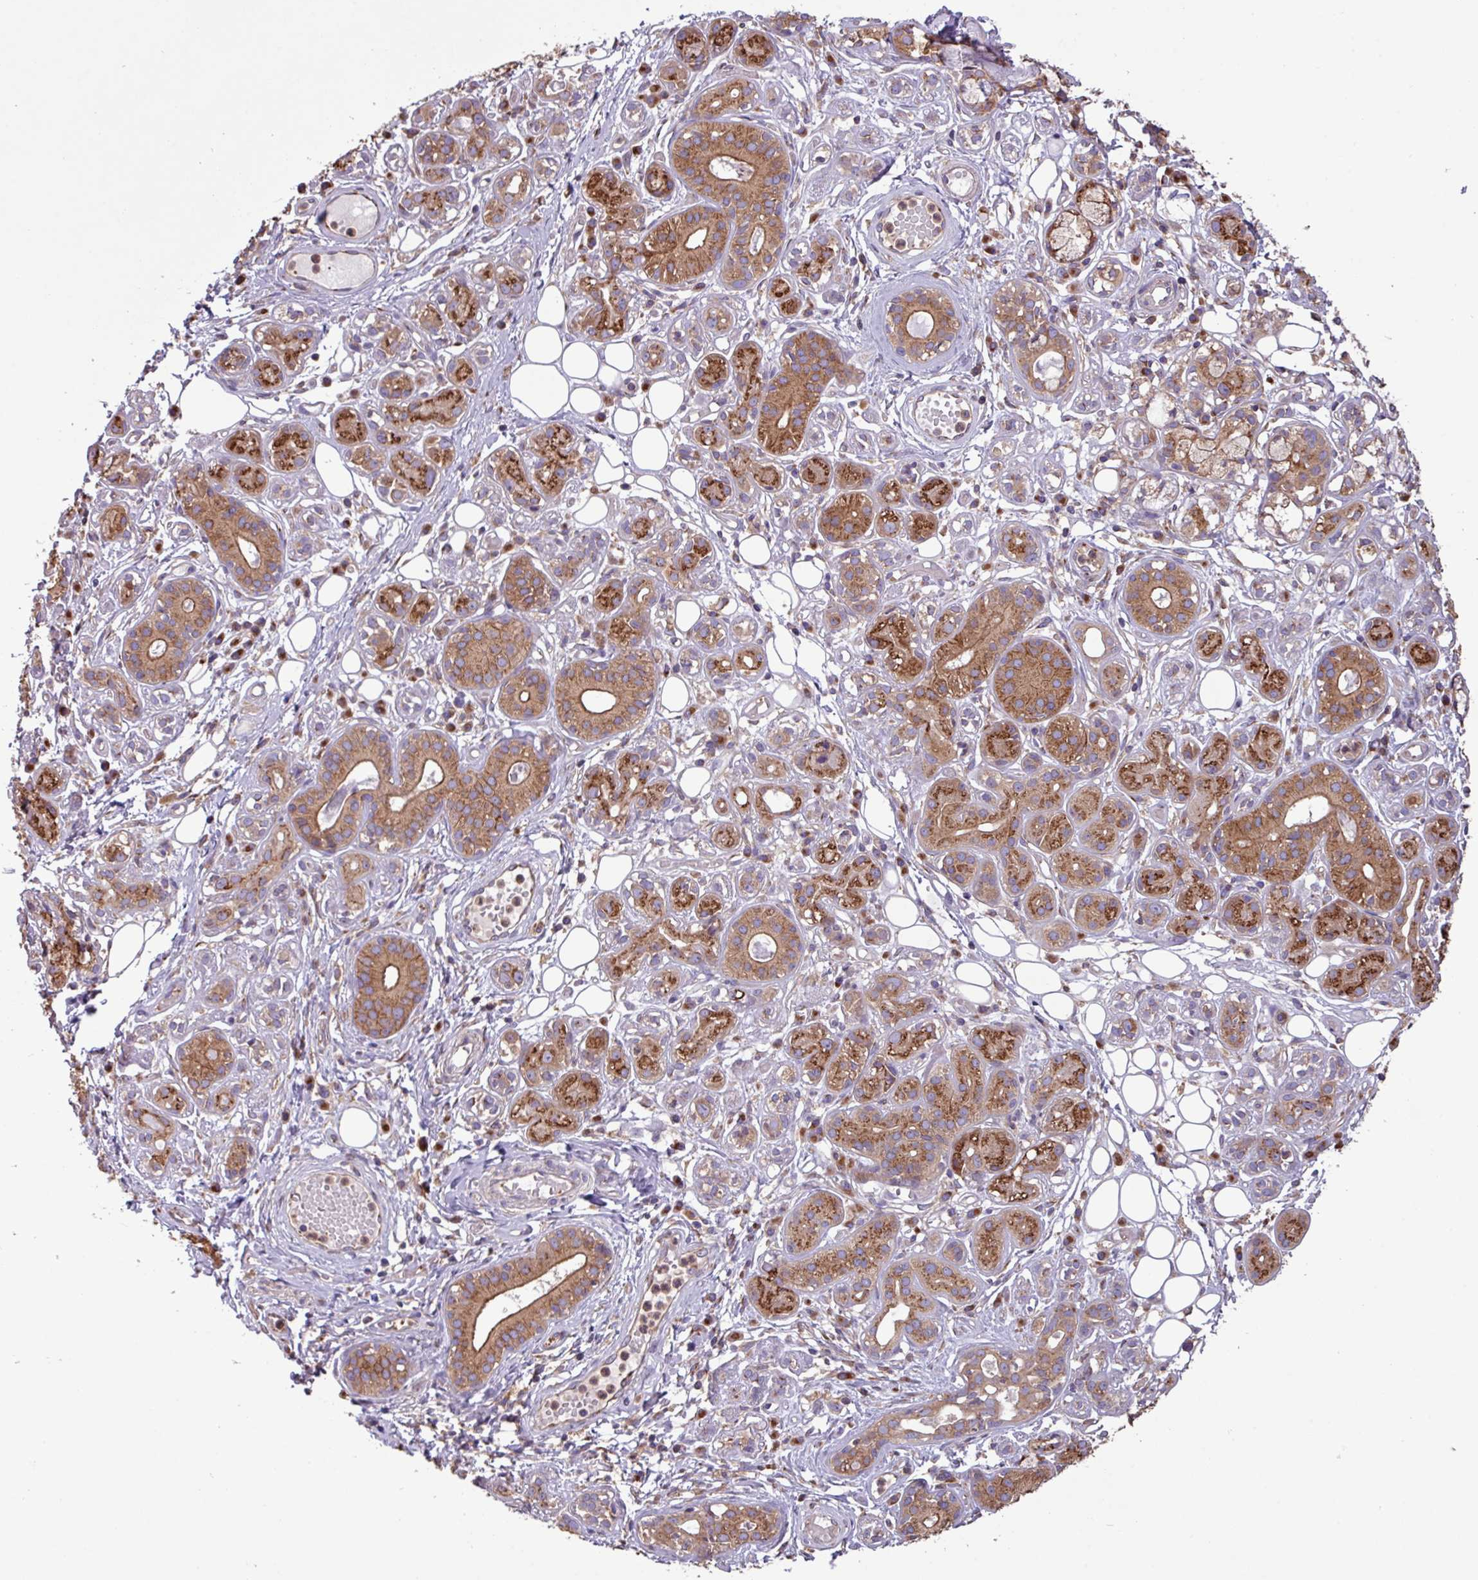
{"staining": {"intensity": "strong", "quantity": ">75%", "location": "cytoplasmic/membranous"}, "tissue": "salivary gland", "cell_type": "Glandular cells", "image_type": "normal", "snomed": [{"axis": "morphology", "description": "Normal tissue, NOS"}, {"axis": "topography", "description": "Salivary gland"}], "caption": "The immunohistochemical stain labels strong cytoplasmic/membranous staining in glandular cells of unremarkable salivary gland.", "gene": "RAB19", "patient": {"sex": "male", "age": 54}}